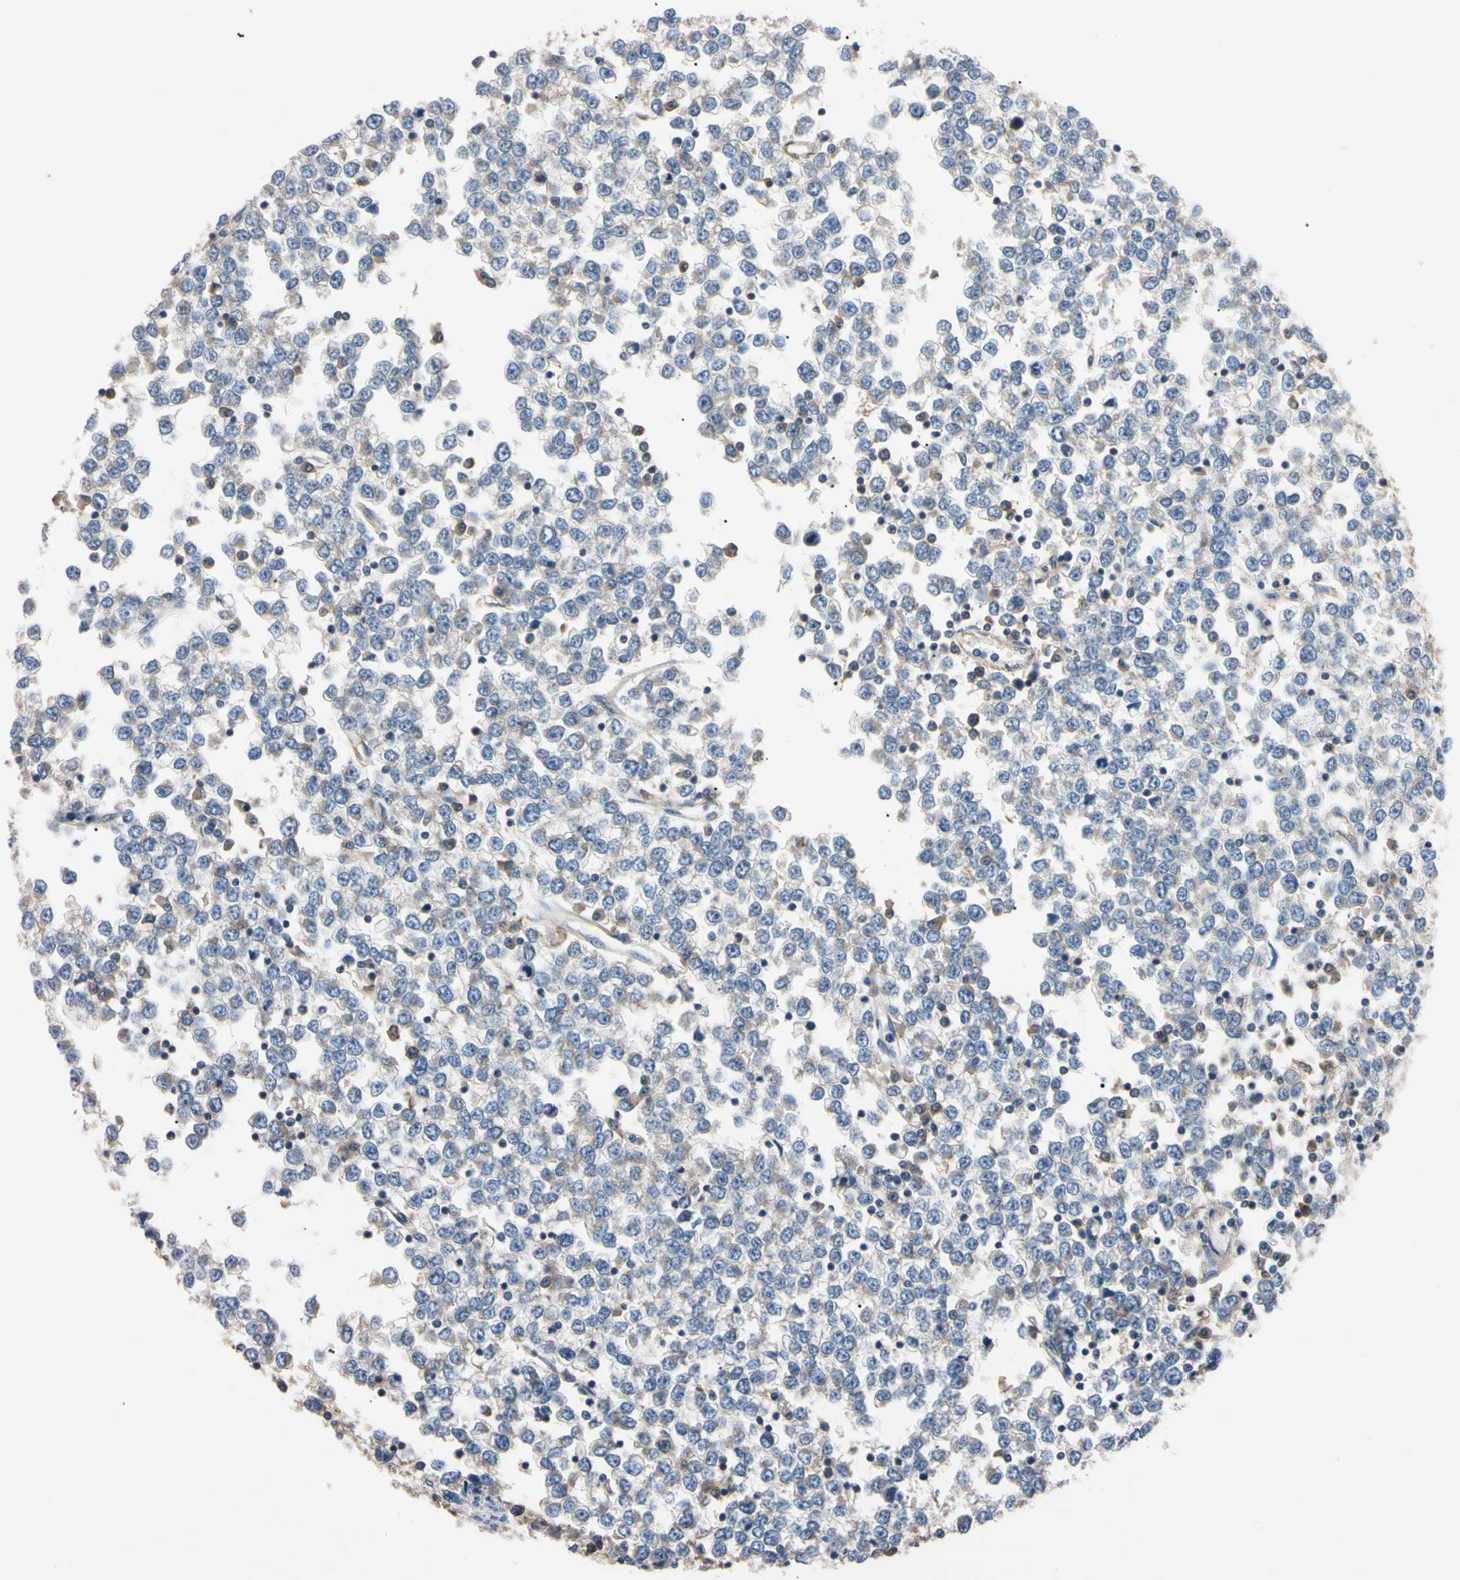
{"staining": {"intensity": "negative", "quantity": "none", "location": "none"}, "tissue": "testis cancer", "cell_type": "Tumor cells", "image_type": "cancer", "snomed": [{"axis": "morphology", "description": "Seminoma, NOS"}, {"axis": "topography", "description": "Testis"}], "caption": "Testis seminoma was stained to show a protein in brown. There is no significant positivity in tumor cells.", "gene": "PNKD", "patient": {"sex": "male", "age": 65}}